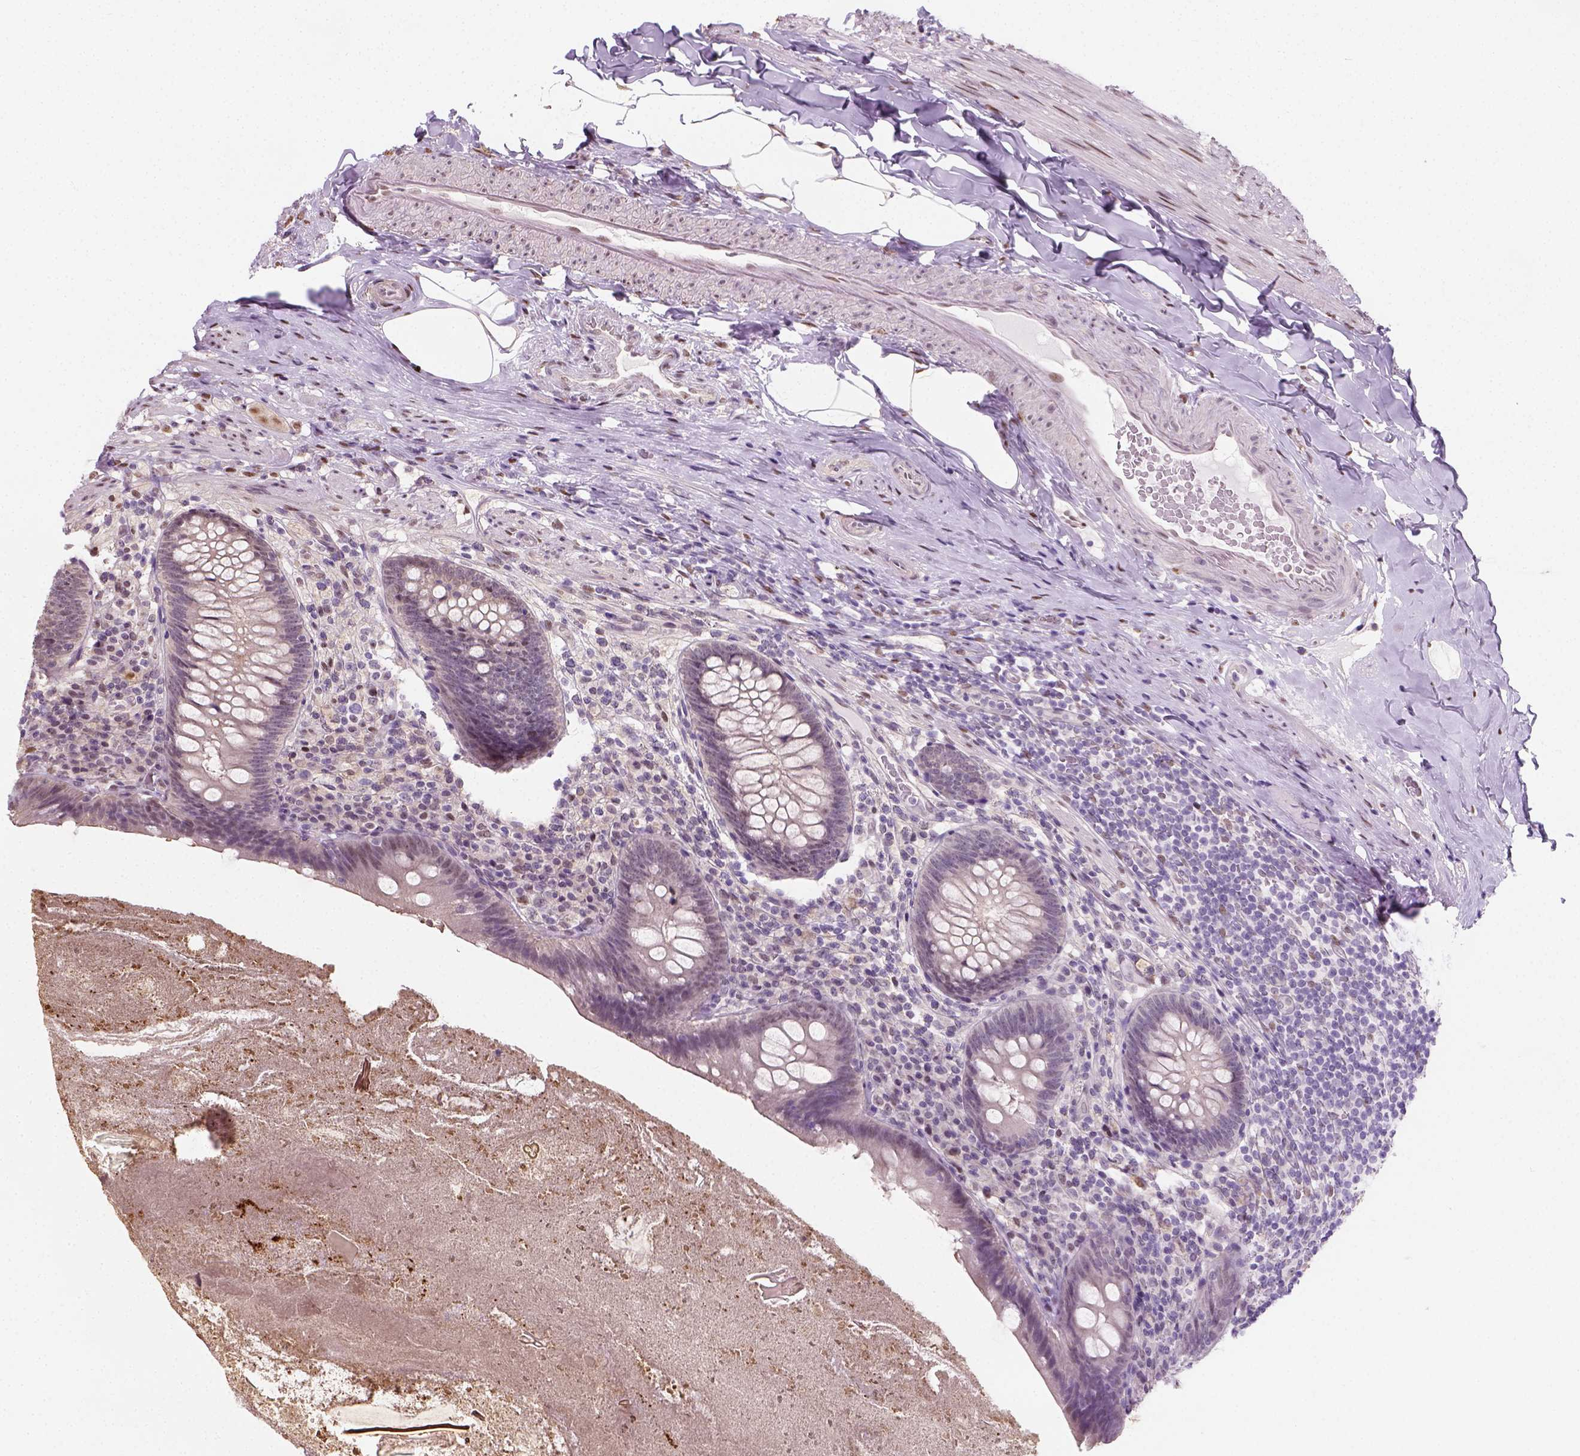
{"staining": {"intensity": "negative", "quantity": "none", "location": "none"}, "tissue": "appendix", "cell_type": "Glandular cells", "image_type": "normal", "snomed": [{"axis": "morphology", "description": "Normal tissue, NOS"}, {"axis": "topography", "description": "Appendix"}], "caption": "There is no significant staining in glandular cells of appendix. Nuclei are stained in blue.", "gene": "C1orf112", "patient": {"sex": "male", "age": 47}}